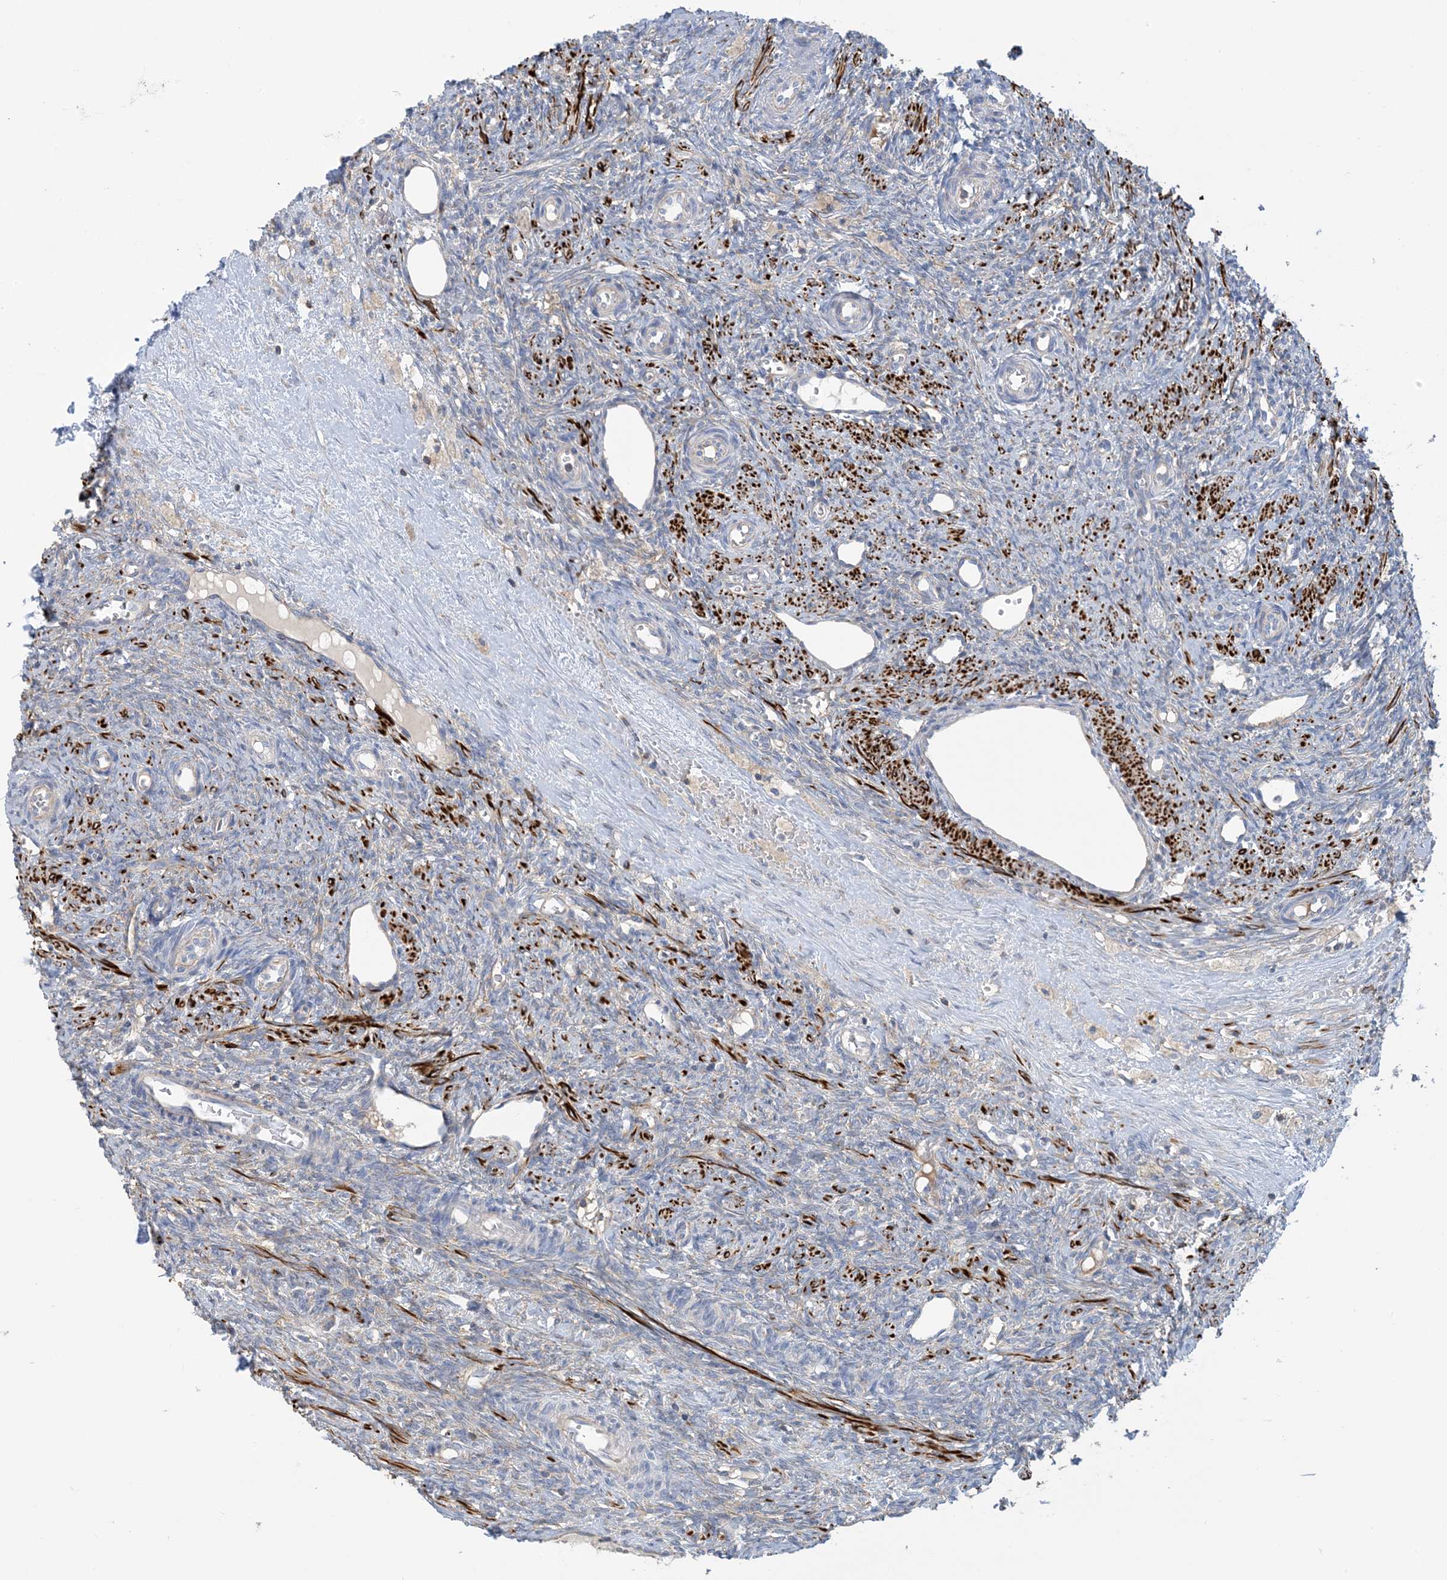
{"staining": {"intensity": "negative", "quantity": "none", "location": "none"}, "tissue": "ovary", "cell_type": "Follicle cells", "image_type": "normal", "snomed": [{"axis": "morphology", "description": "Normal tissue, NOS"}, {"axis": "topography", "description": "Ovary"}], "caption": "Ovary stained for a protein using immunohistochemistry (IHC) displays no positivity follicle cells.", "gene": "CALHM5", "patient": {"sex": "female", "age": 41}}